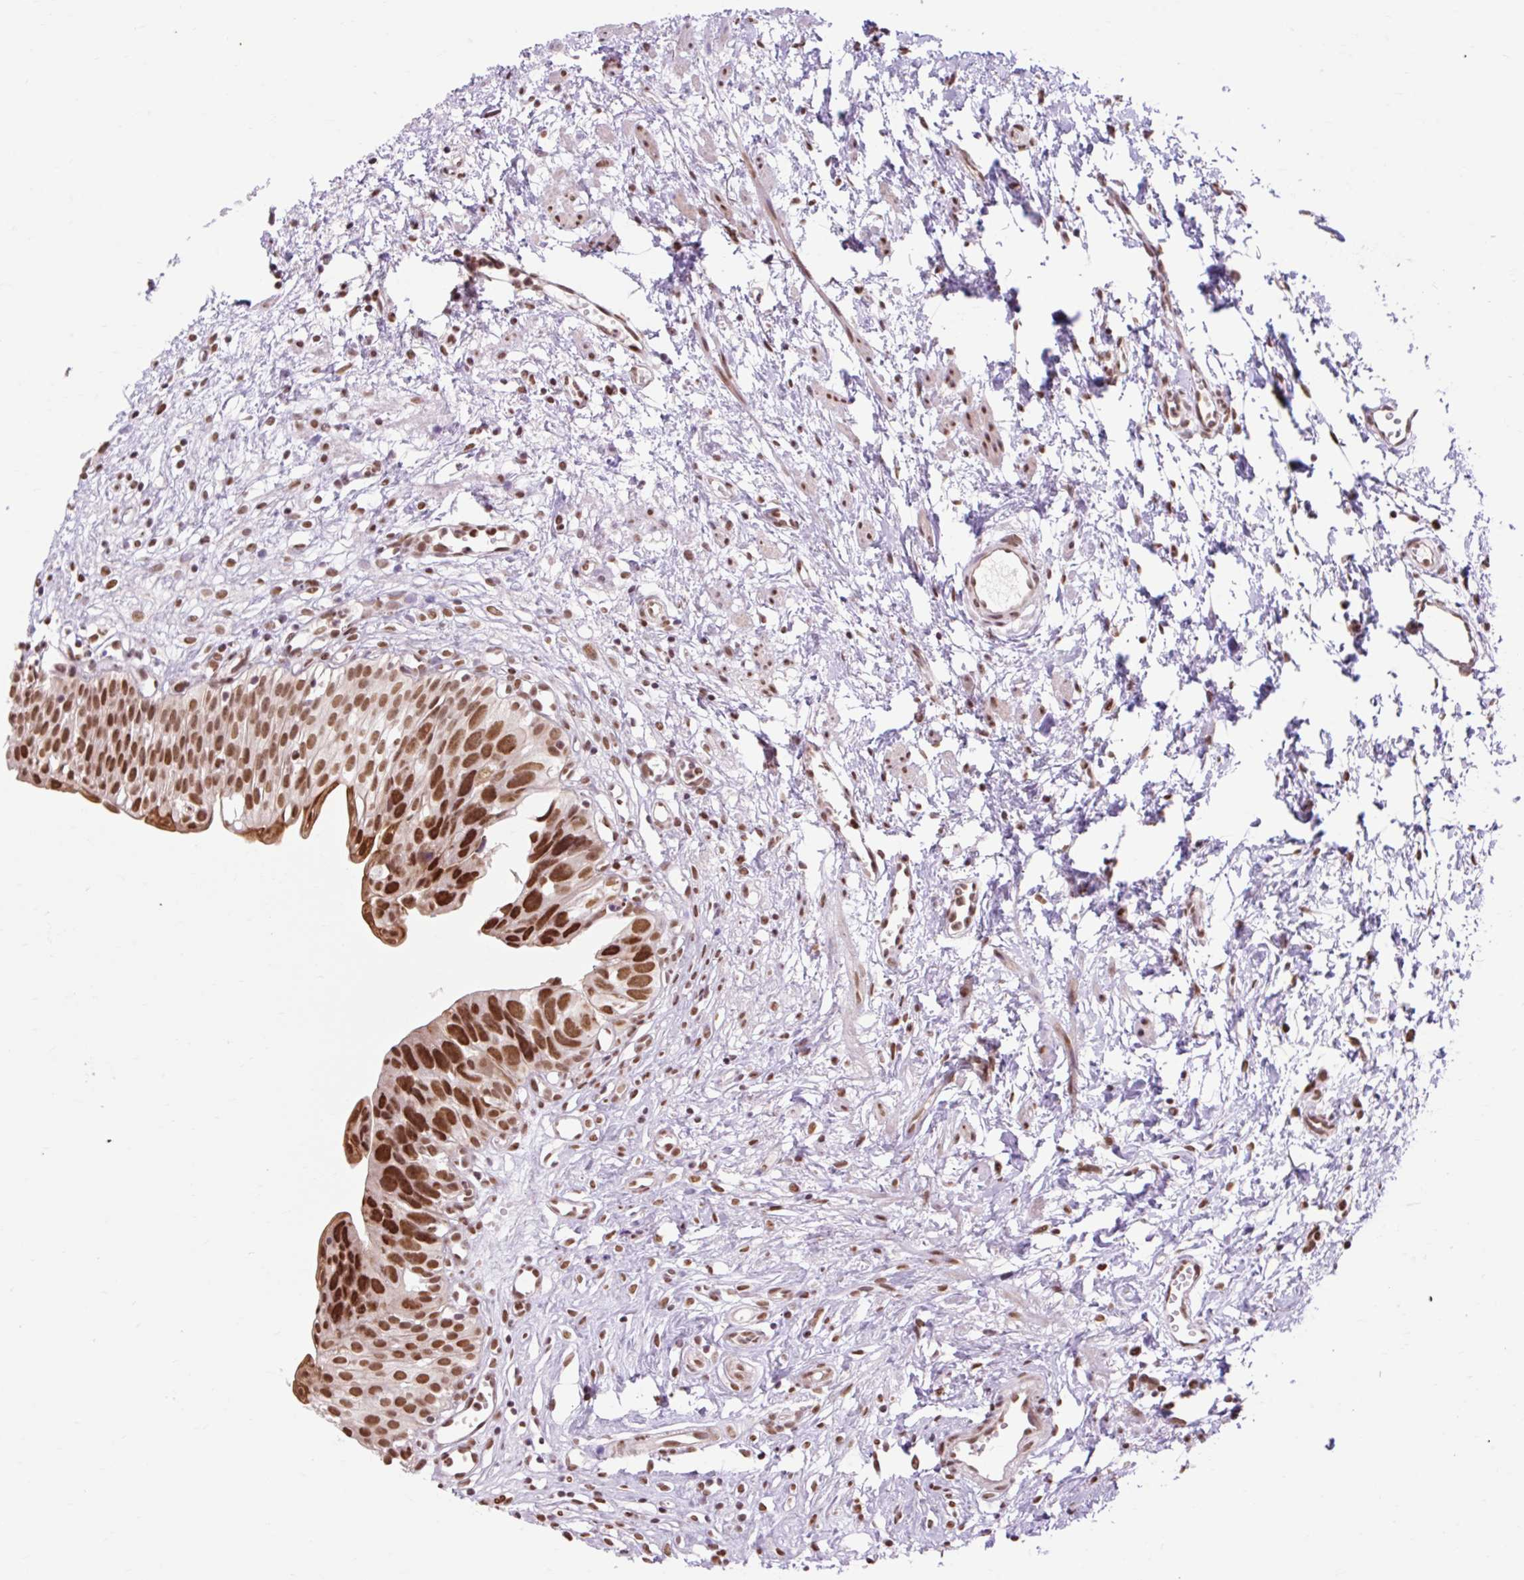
{"staining": {"intensity": "strong", "quantity": ">75%", "location": "nuclear"}, "tissue": "urinary bladder", "cell_type": "Urothelial cells", "image_type": "normal", "snomed": [{"axis": "morphology", "description": "Normal tissue, NOS"}, {"axis": "topography", "description": "Urinary bladder"}], "caption": "Urothelial cells demonstrate high levels of strong nuclear expression in approximately >75% of cells in benign human urinary bladder.", "gene": "ENSG00000261832", "patient": {"sex": "male", "age": 51}}